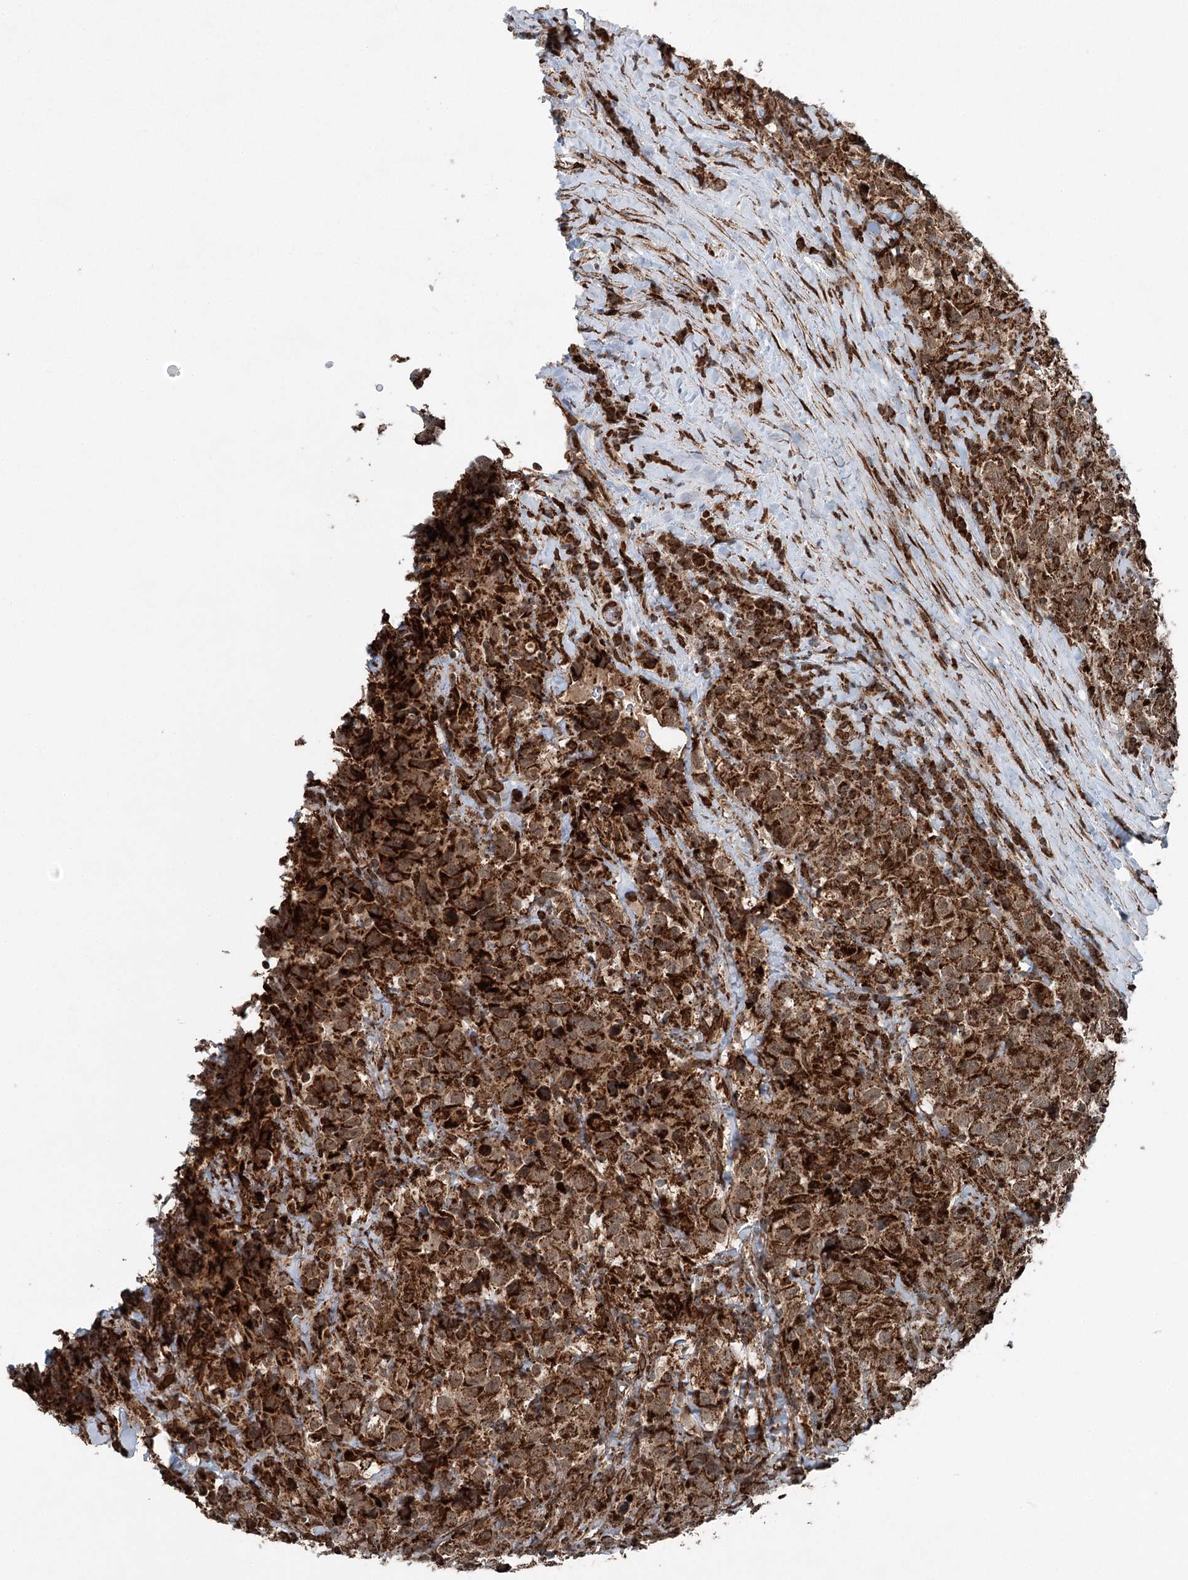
{"staining": {"intensity": "strong", "quantity": ">75%", "location": "cytoplasmic/membranous"}, "tissue": "testis cancer", "cell_type": "Tumor cells", "image_type": "cancer", "snomed": [{"axis": "morphology", "description": "Seminoma, NOS"}, {"axis": "topography", "description": "Testis"}], "caption": "The histopathology image demonstrates immunohistochemical staining of testis cancer (seminoma). There is strong cytoplasmic/membranous positivity is present in approximately >75% of tumor cells.", "gene": "BCKDHA", "patient": {"sex": "male", "age": 41}}